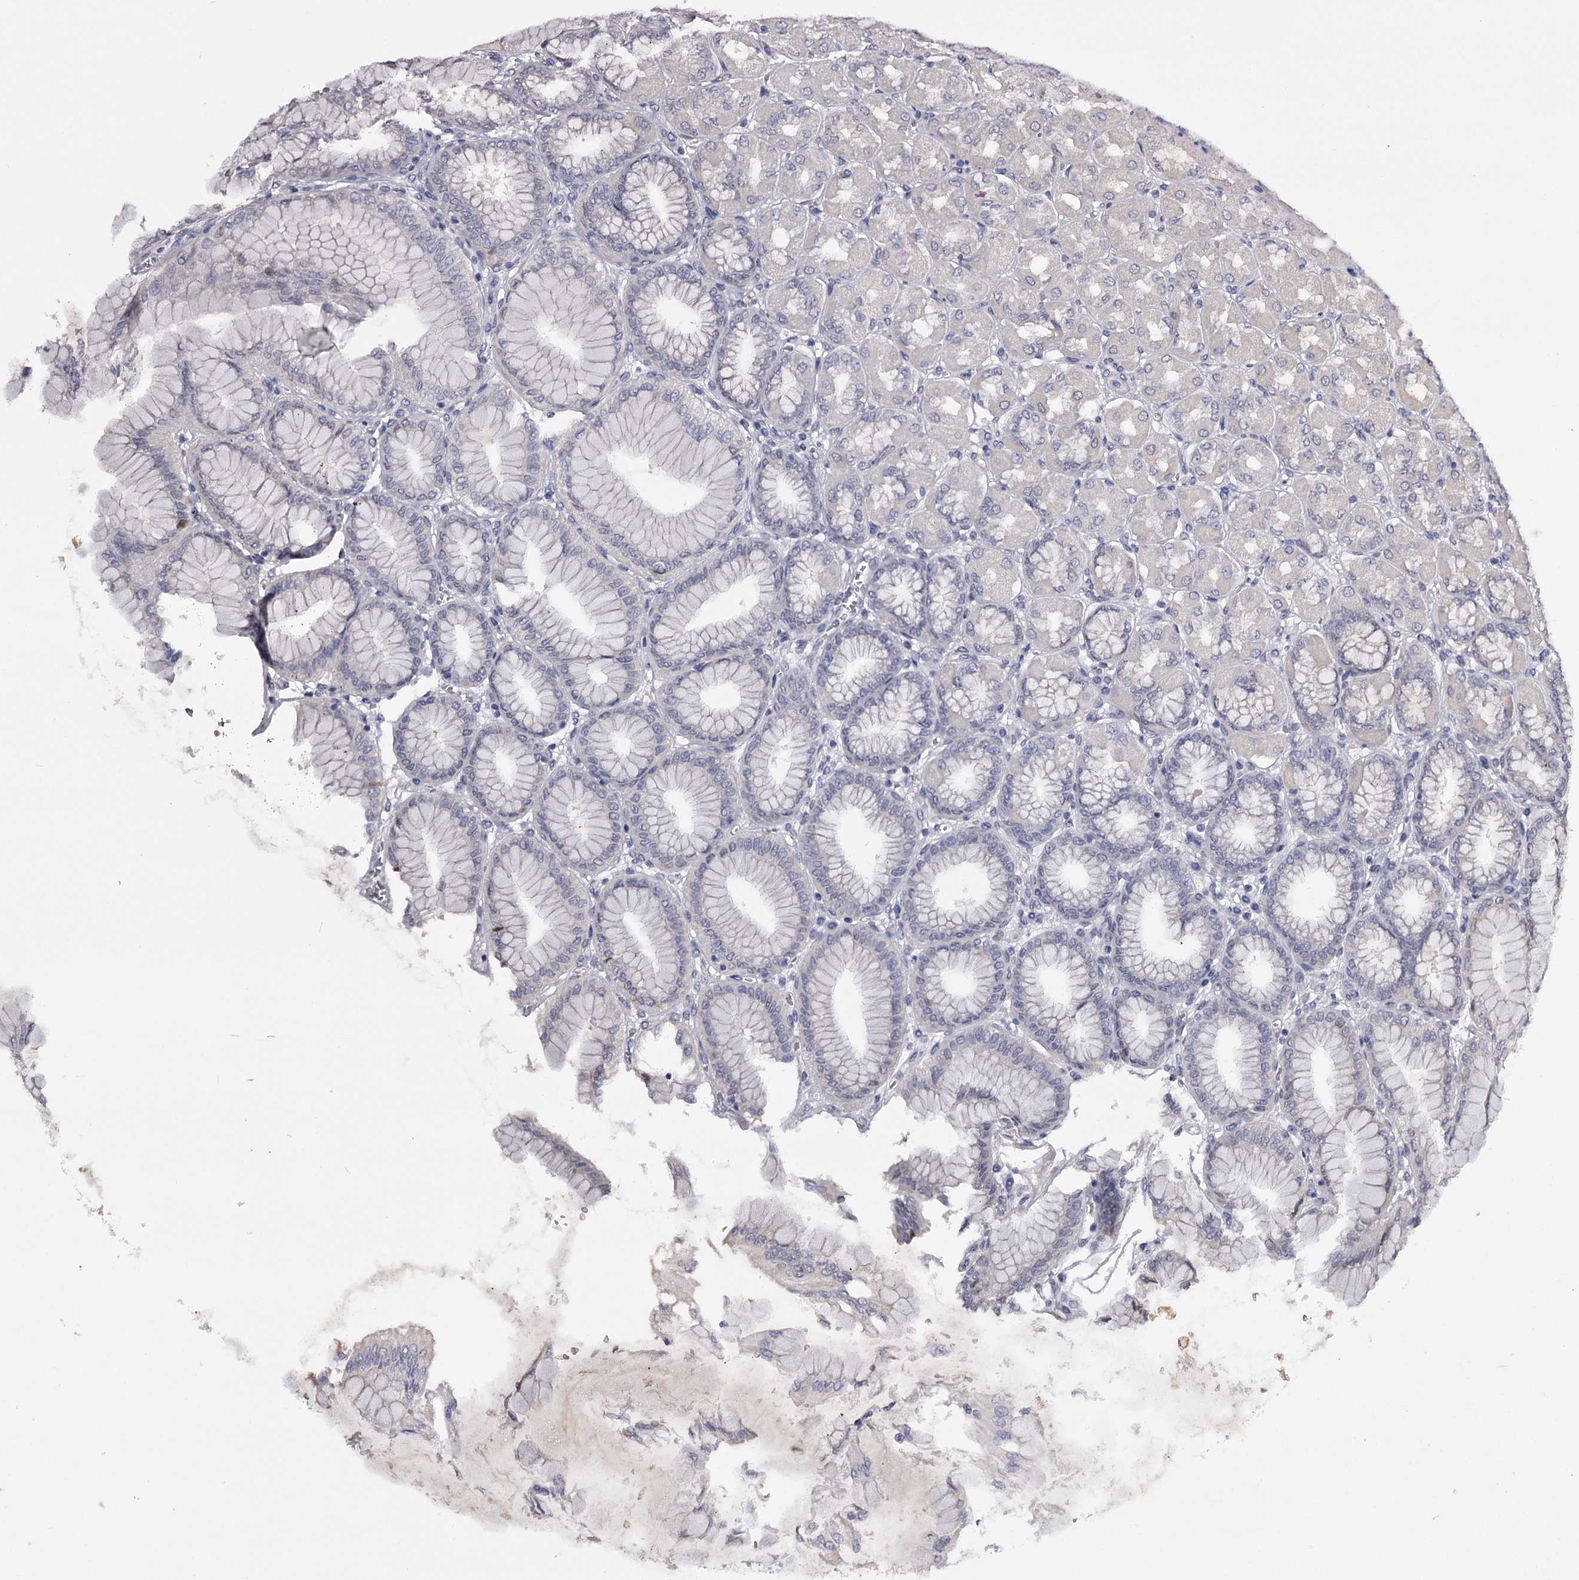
{"staining": {"intensity": "negative", "quantity": "none", "location": "none"}, "tissue": "stomach", "cell_type": "Glandular cells", "image_type": "normal", "snomed": [{"axis": "morphology", "description": "Normal tissue, NOS"}, {"axis": "topography", "description": "Stomach, upper"}], "caption": "Immunohistochemistry (IHC) histopathology image of benign human stomach stained for a protein (brown), which reveals no staining in glandular cells. (DAB IHC visualized using brightfield microscopy, high magnification).", "gene": "GSTO1", "patient": {"sex": "female", "age": 56}}